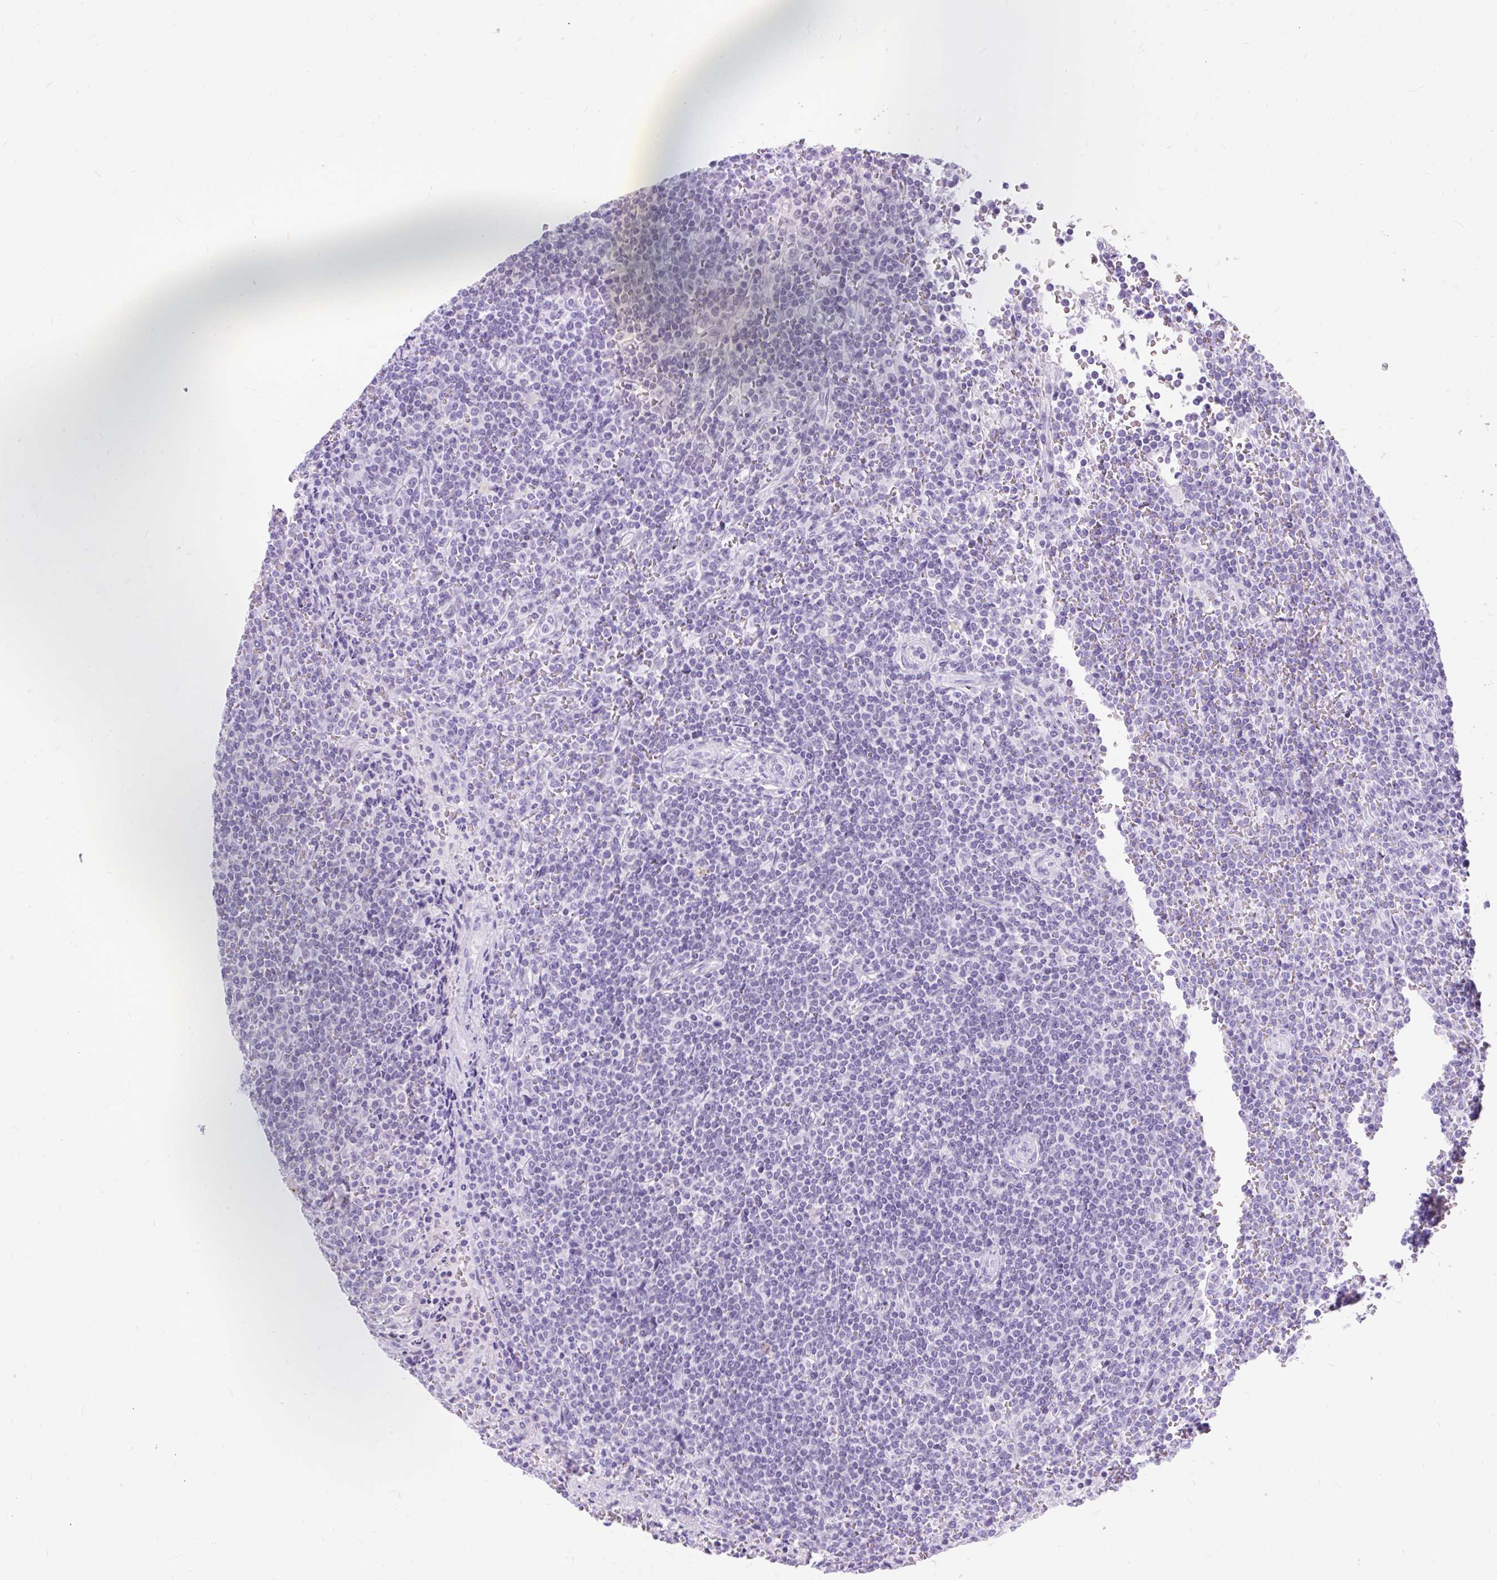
{"staining": {"intensity": "negative", "quantity": "none", "location": "none"}, "tissue": "lymphoma", "cell_type": "Tumor cells", "image_type": "cancer", "snomed": [{"axis": "morphology", "description": "Malignant lymphoma, non-Hodgkin's type, Low grade"}, {"axis": "topography", "description": "Spleen"}], "caption": "High magnification brightfield microscopy of lymphoma stained with DAB (brown) and counterstained with hematoxylin (blue): tumor cells show no significant expression.", "gene": "SCGB1A1", "patient": {"sex": "female", "age": 19}}